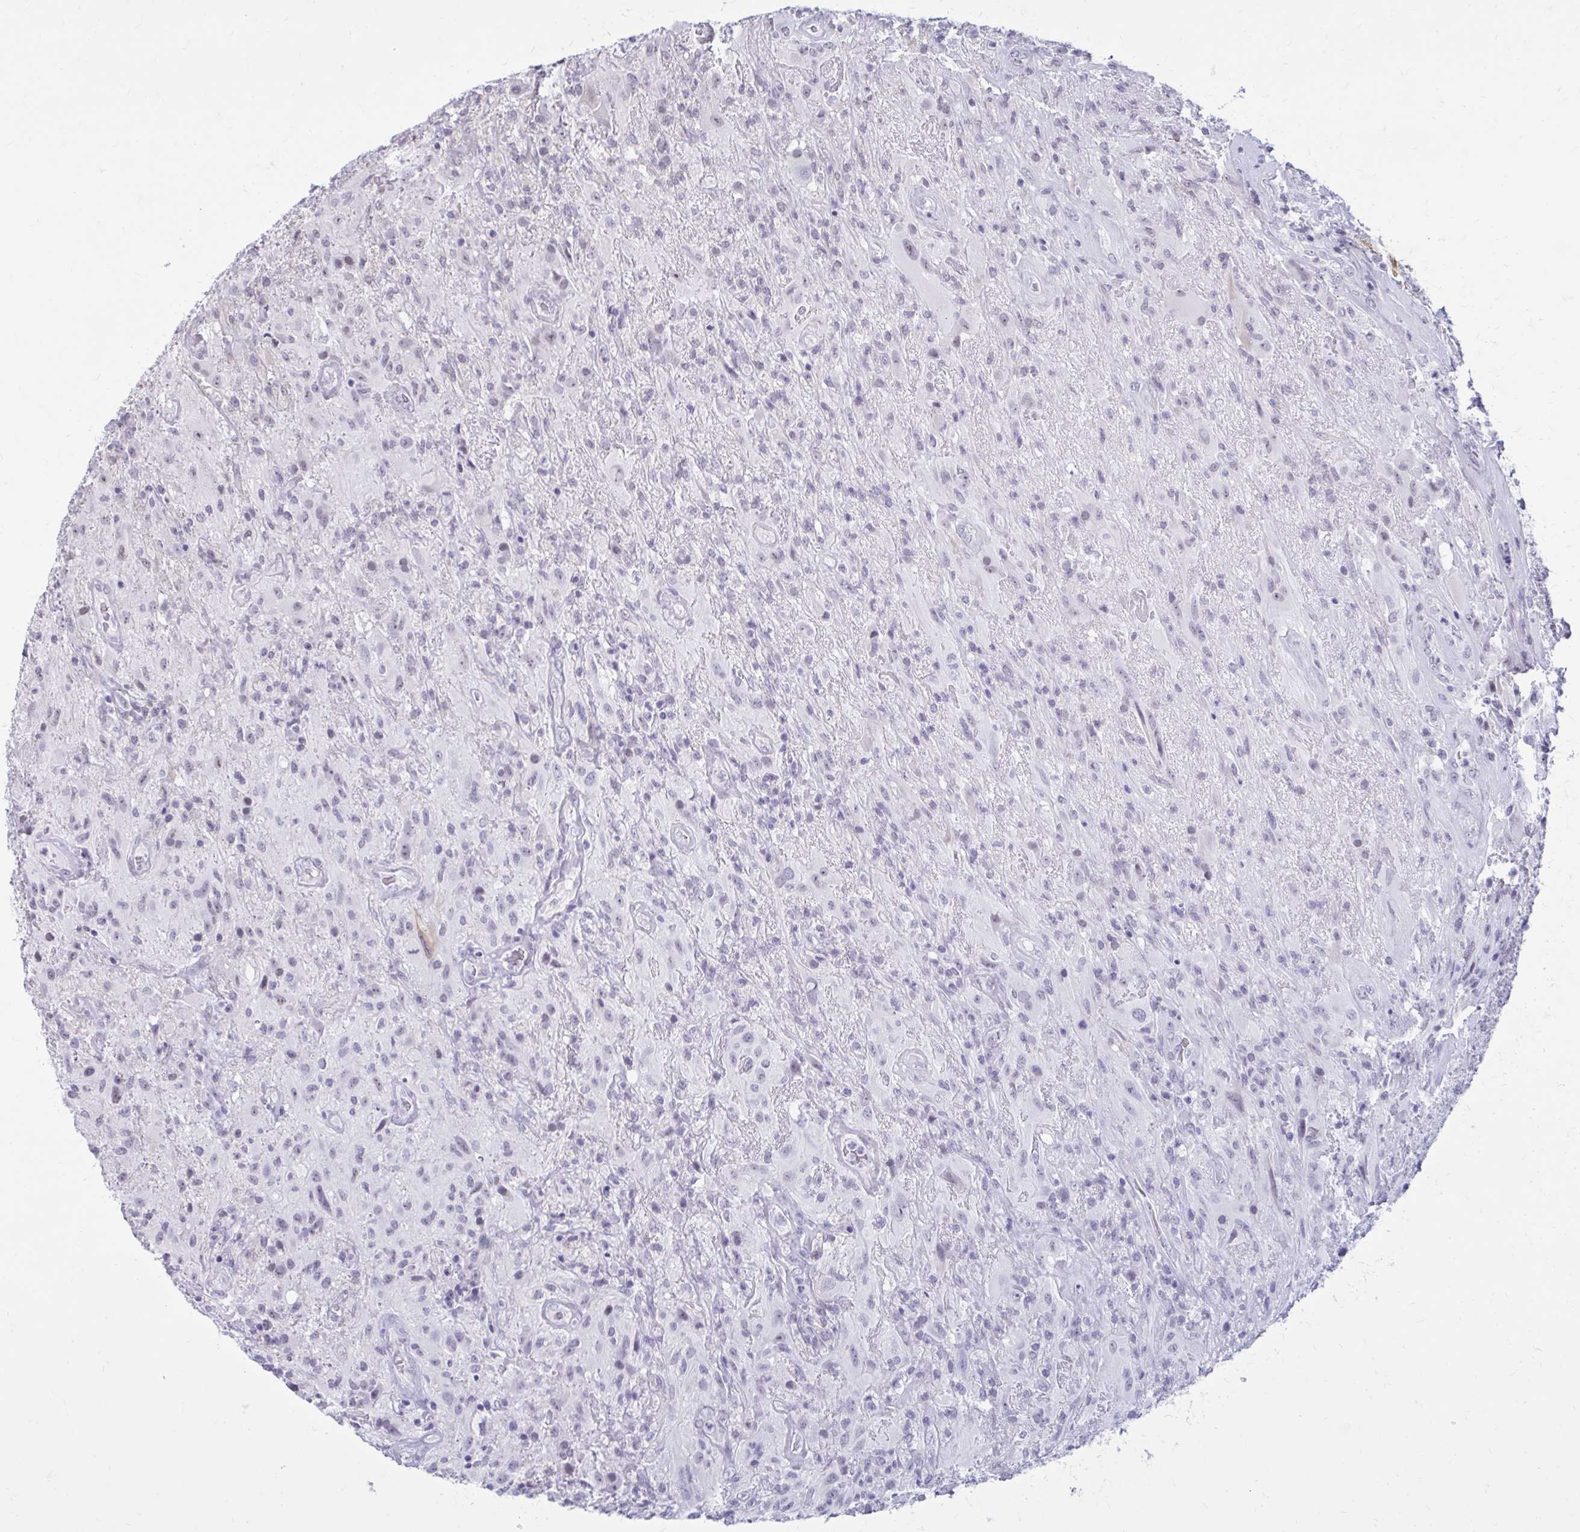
{"staining": {"intensity": "negative", "quantity": "none", "location": "none"}, "tissue": "glioma", "cell_type": "Tumor cells", "image_type": "cancer", "snomed": [{"axis": "morphology", "description": "Glioma, malignant, High grade"}, {"axis": "topography", "description": "Brain"}], "caption": "The micrograph reveals no staining of tumor cells in glioma.", "gene": "PROSER1", "patient": {"sex": "male", "age": 46}}